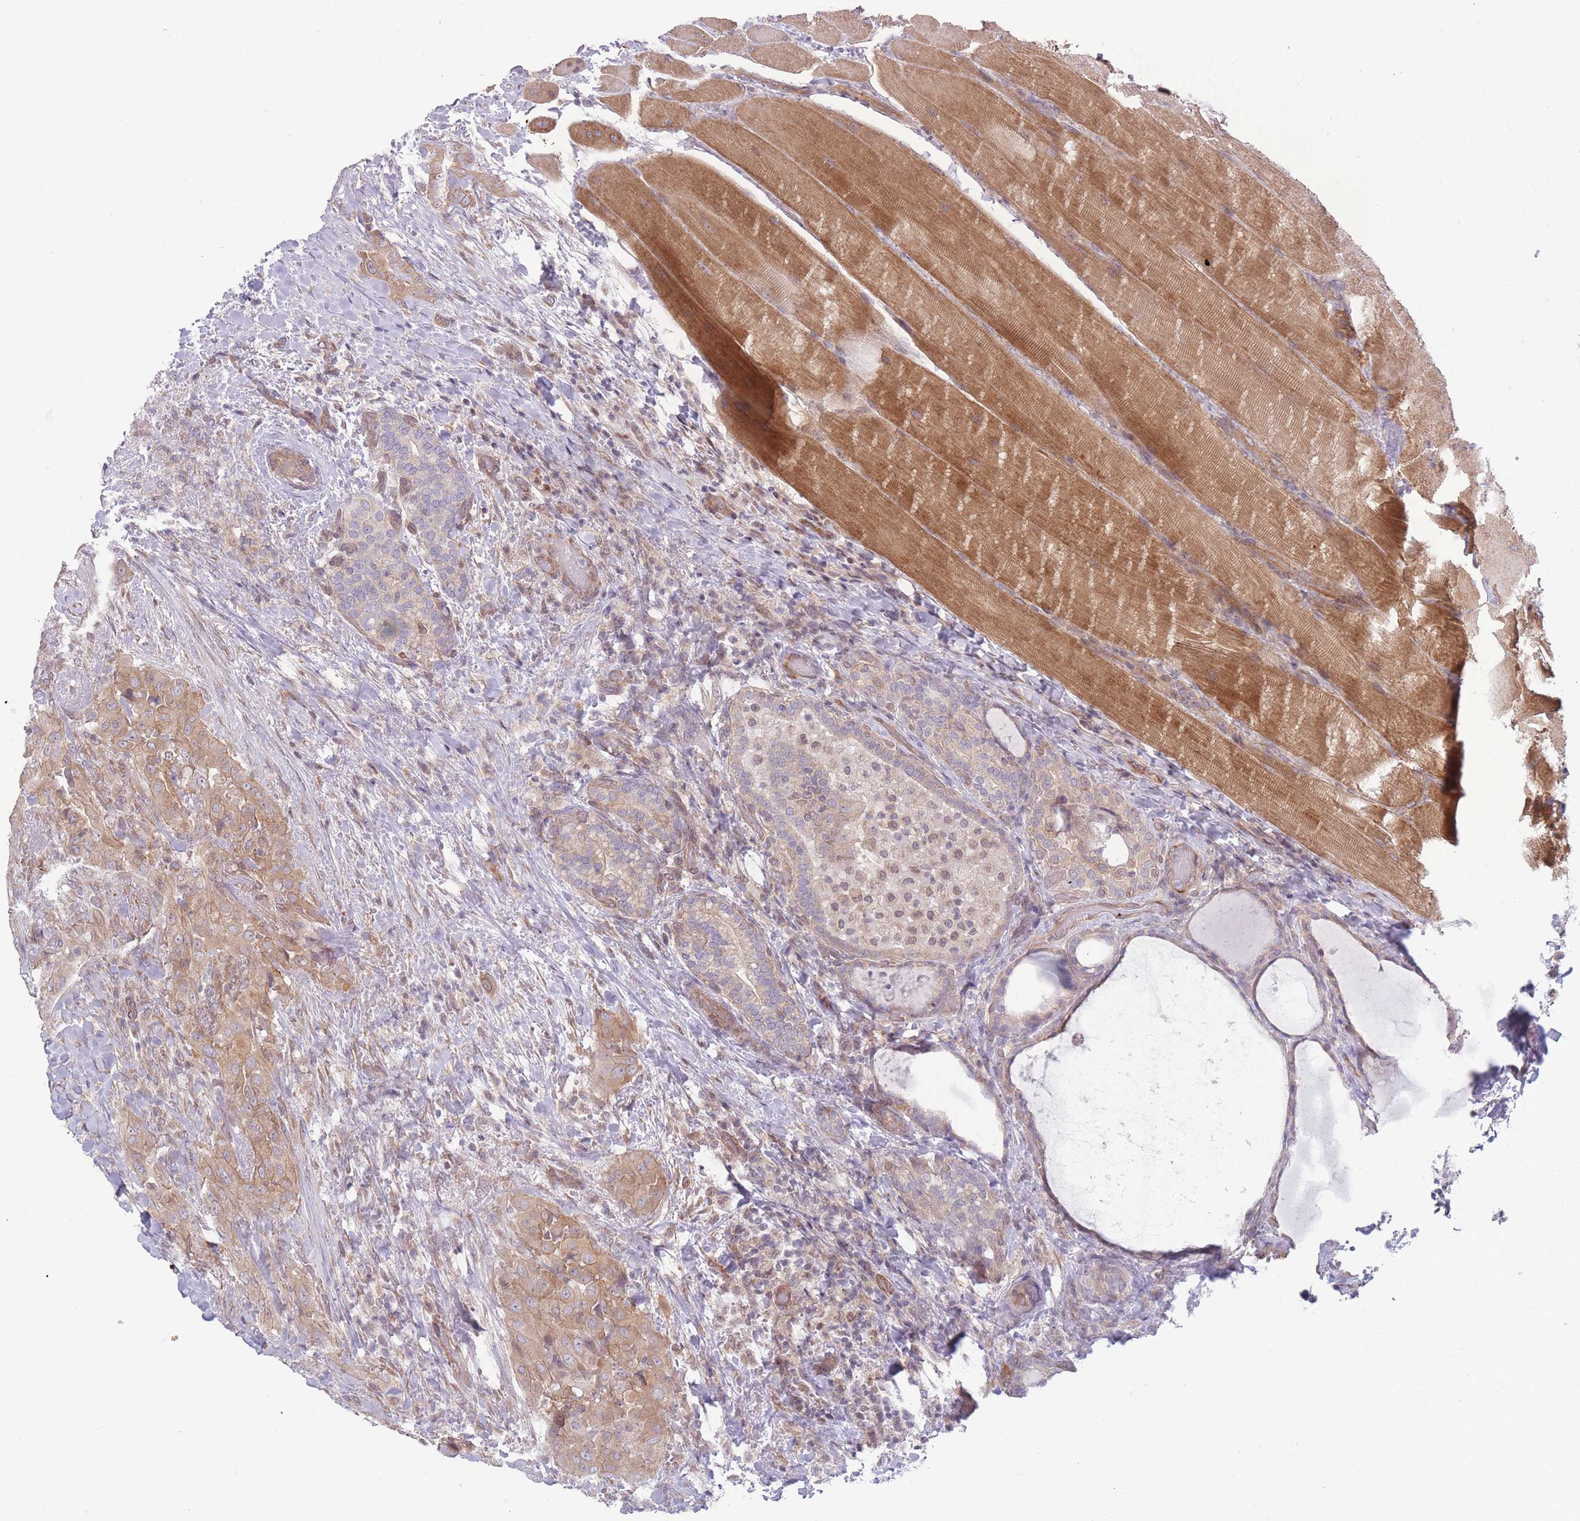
{"staining": {"intensity": "weak", "quantity": "25%-75%", "location": "cytoplasmic/membranous,nuclear"}, "tissue": "thyroid cancer", "cell_type": "Tumor cells", "image_type": "cancer", "snomed": [{"axis": "morphology", "description": "Papillary adenocarcinoma, NOS"}, {"axis": "topography", "description": "Thyroid gland"}], "caption": "Human papillary adenocarcinoma (thyroid) stained with a protein marker displays weak staining in tumor cells.", "gene": "VRK2", "patient": {"sex": "male", "age": 61}}